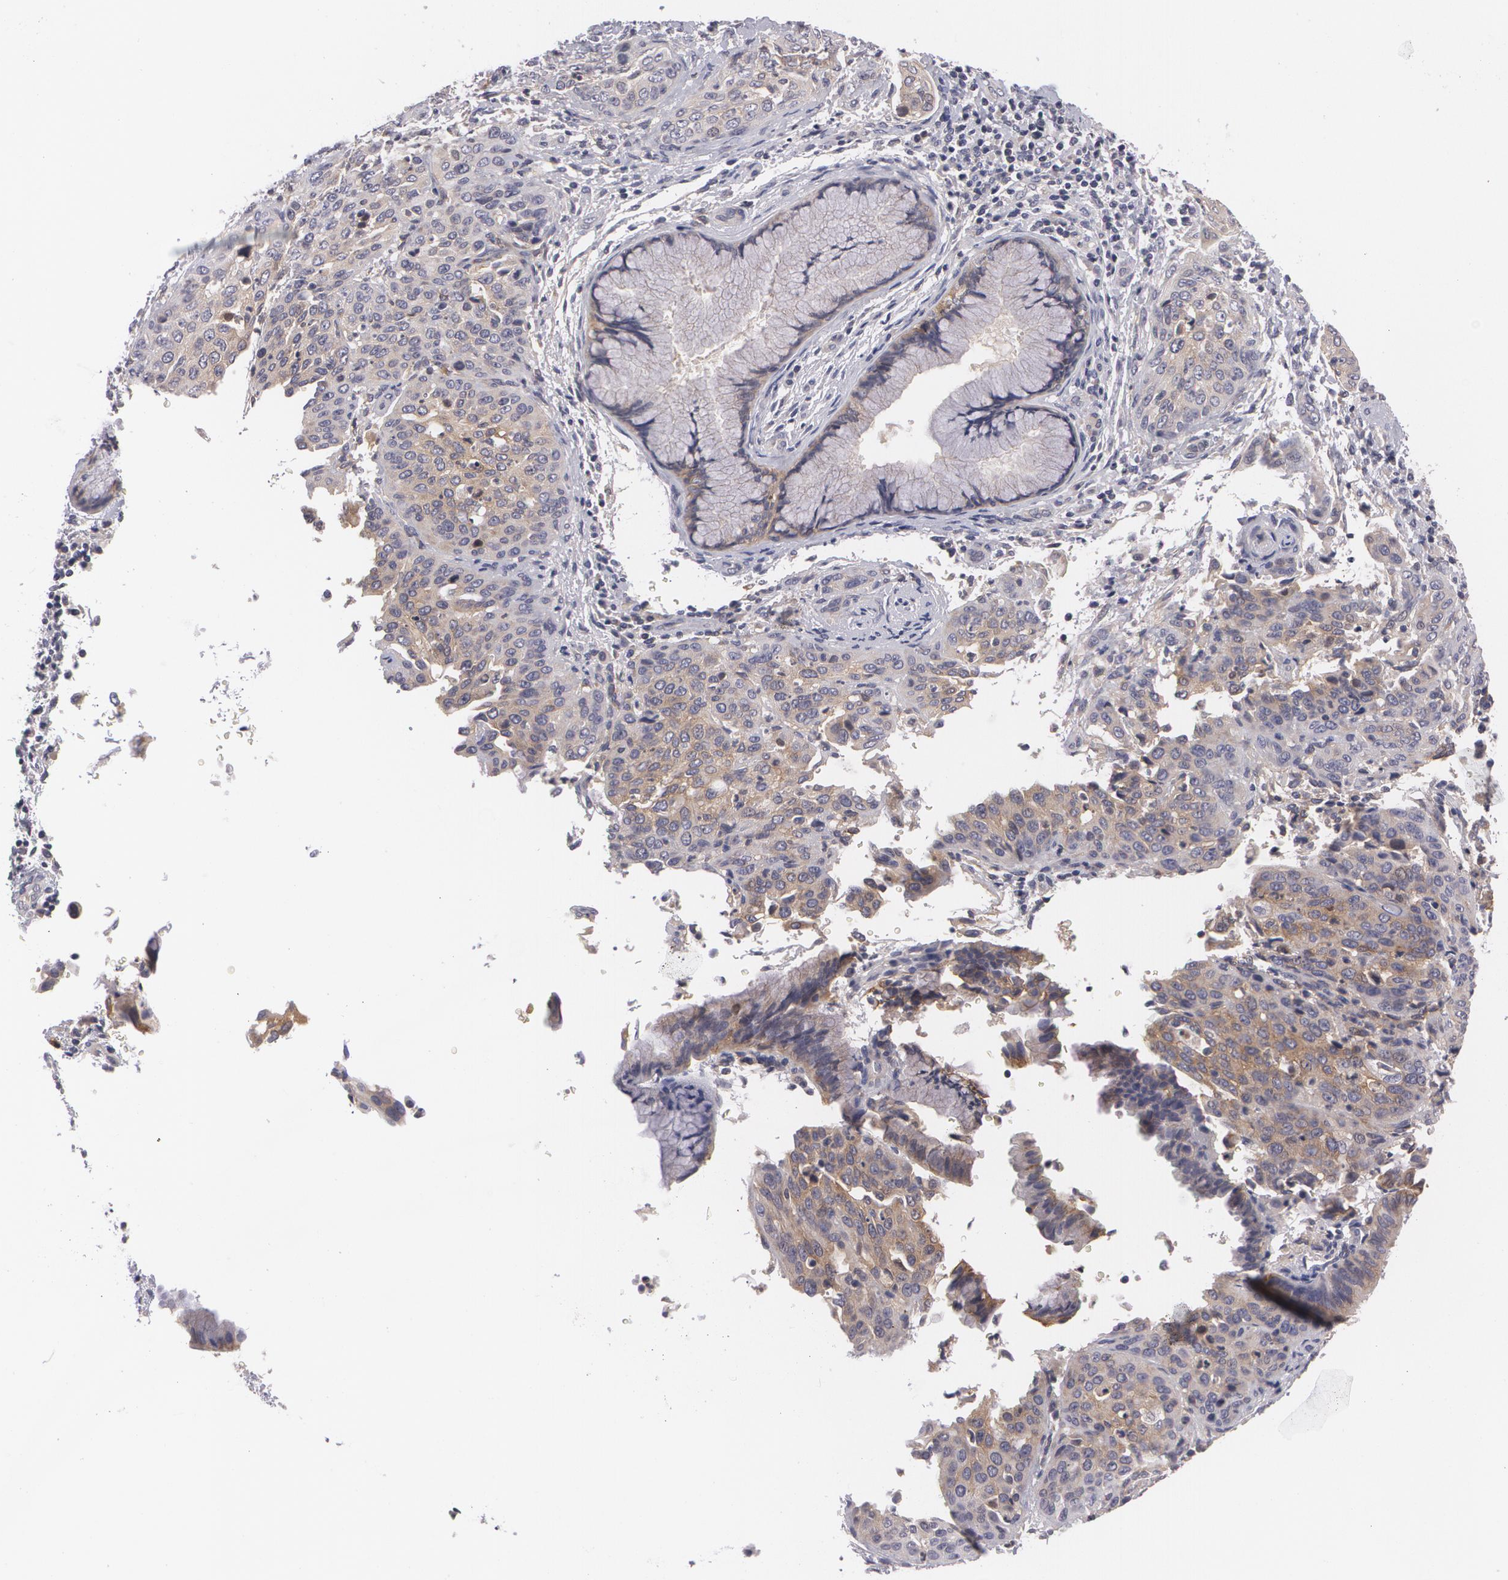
{"staining": {"intensity": "weak", "quantity": "25%-75%", "location": "cytoplasmic/membranous"}, "tissue": "cervical cancer", "cell_type": "Tumor cells", "image_type": "cancer", "snomed": [{"axis": "morphology", "description": "Squamous cell carcinoma, NOS"}, {"axis": "topography", "description": "Cervix"}], "caption": "The image demonstrates immunohistochemical staining of cervical squamous cell carcinoma. There is weak cytoplasmic/membranous staining is seen in about 25%-75% of tumor cells.", "gene": "CASK", "patient": {"sex": "female", "age": 41}}